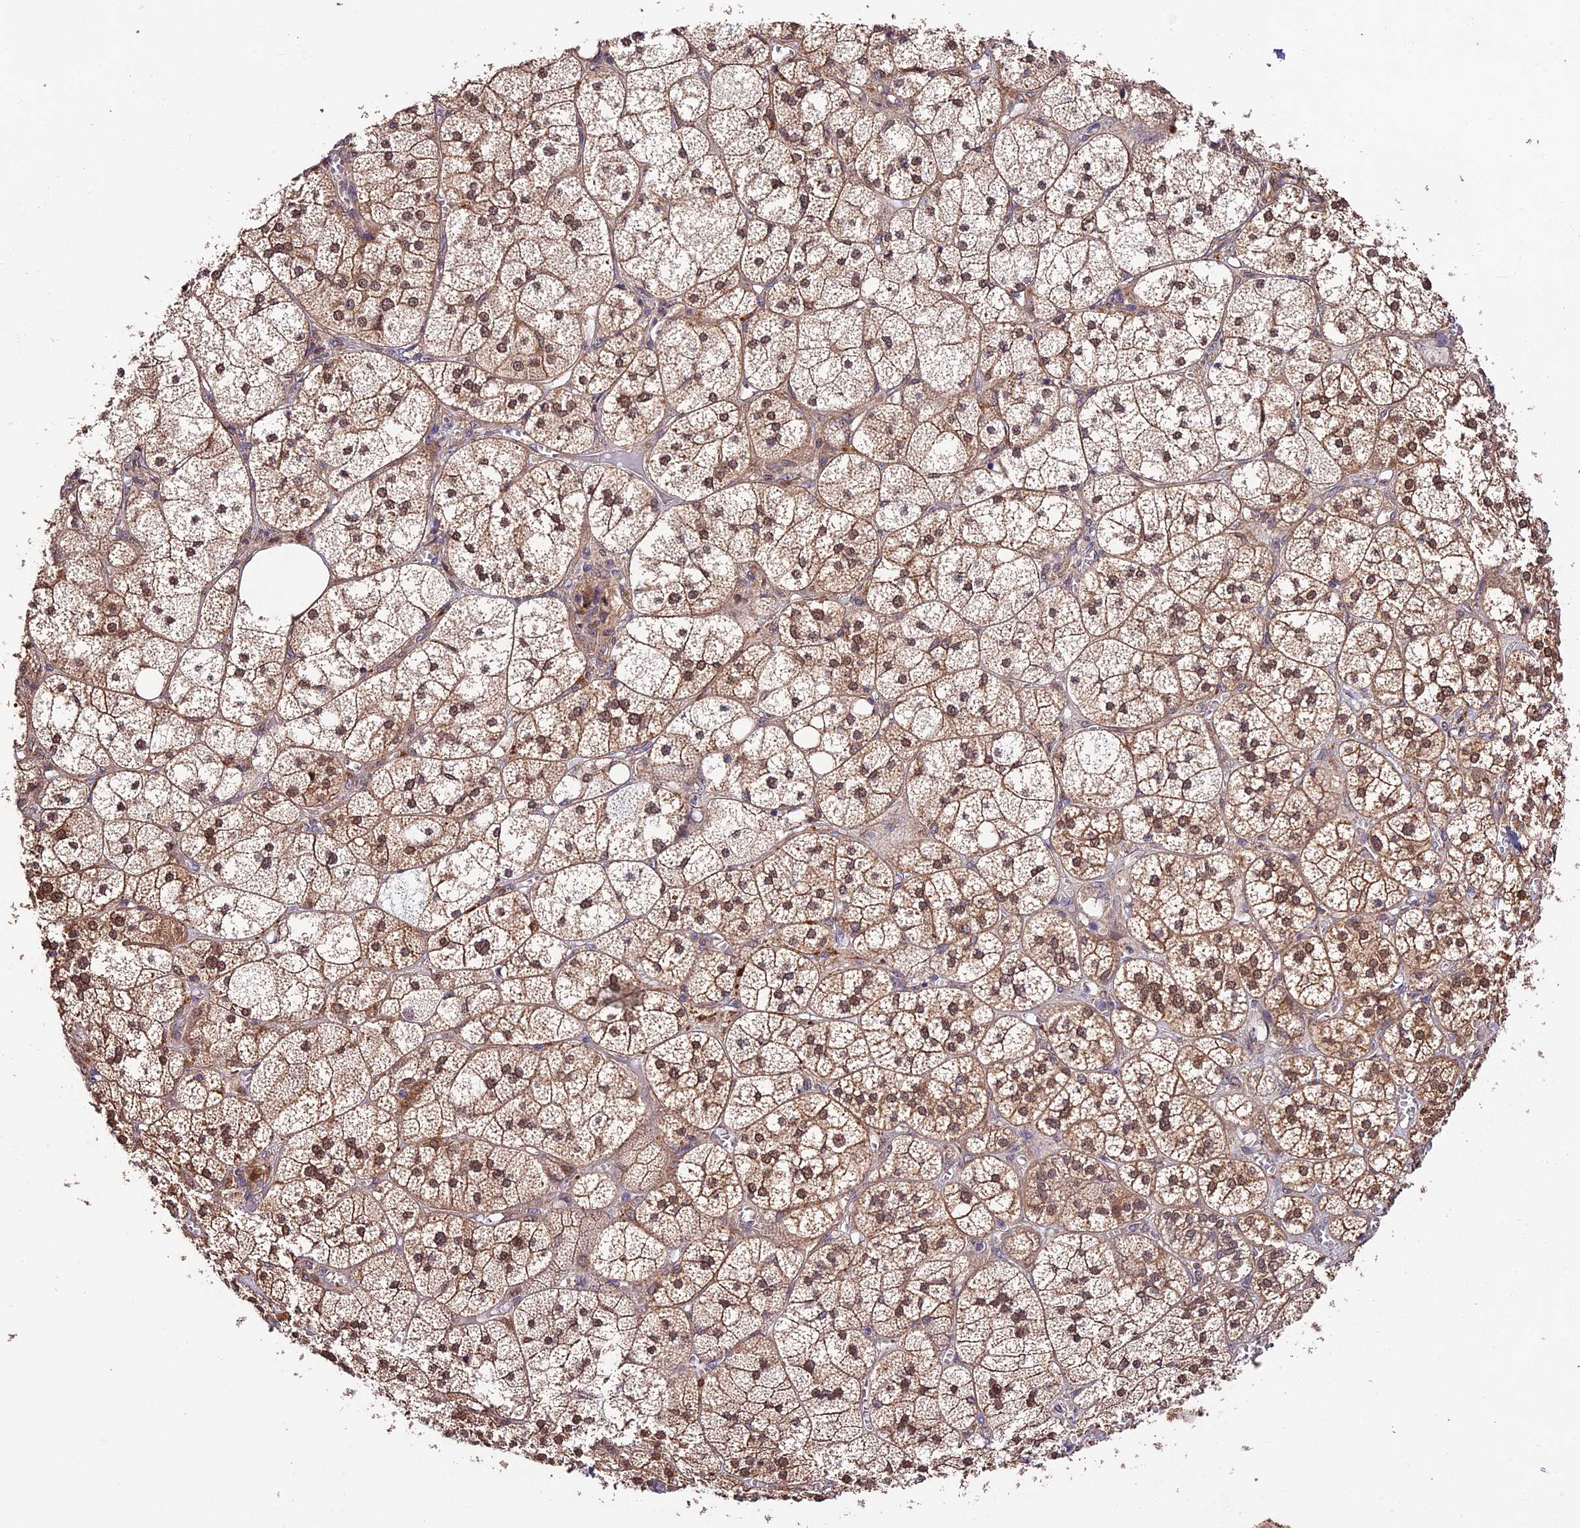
{"staining": {"intensity": "strong", "quantity": ">75%", "location": "cytoplasmic/membranous"}, "tissue": "adrenal gland", "cell_type": "Glandular cells", "image_type": "normal", "snomed": [{"axis": "morphology", "description": "Normal tissue, NOS"}, {"axis": "topography", "description": "Adrenal gland"}], "caption": "Adrenal gland stained with IHC reveals strong cytoplasmic/membranous expression in approximately >75% of glandular cells. Nuclei are stained in blue.", "gene": "CES3", "patient": {"sex": "female", "age": 61}}